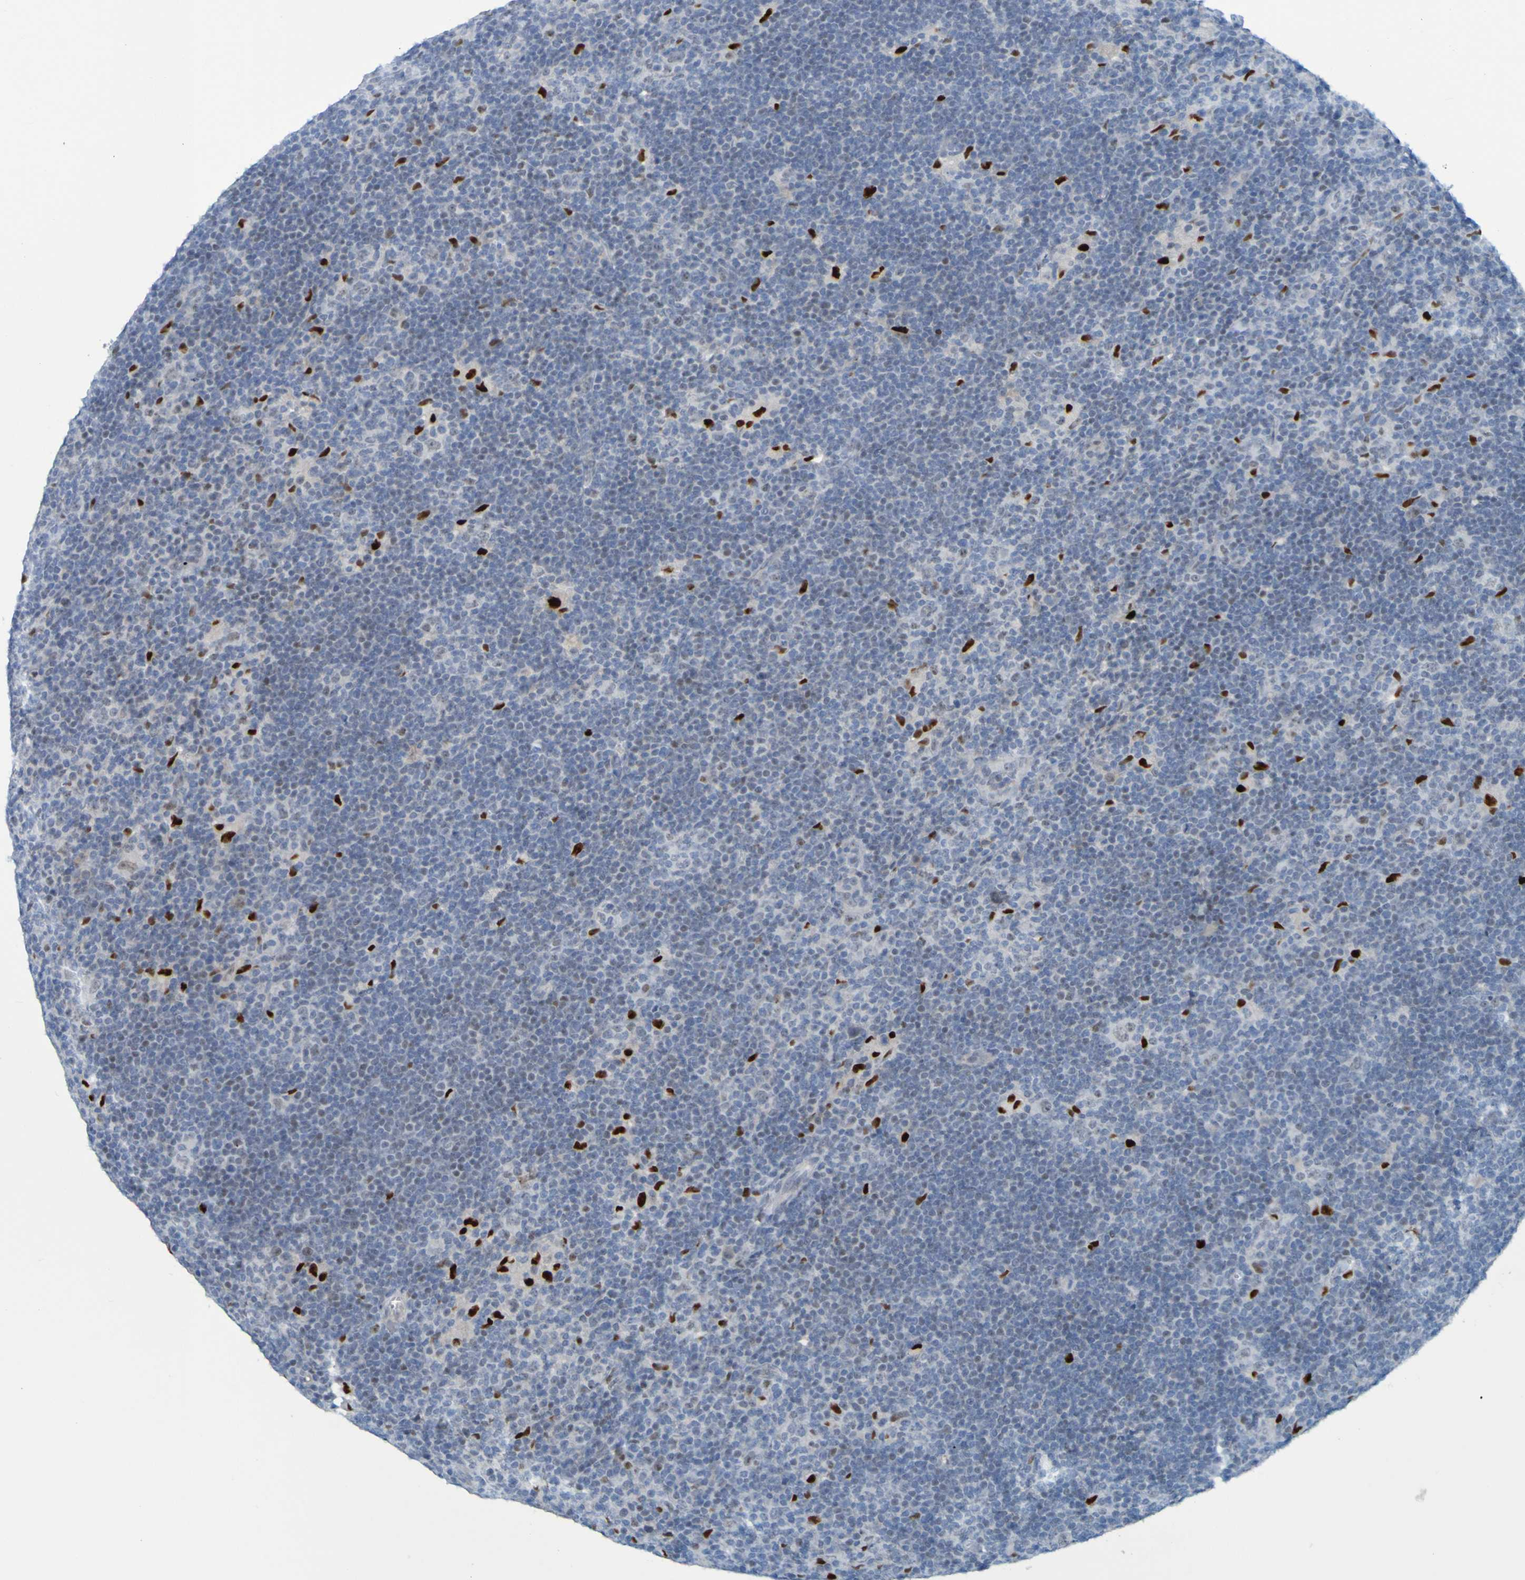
{"staining": {"intensity": "negative", "quantity": "none", "location": "none"}, "tissue": "lymphoma", "cell_type": "Tumor cells", "image_type": "cancer", "snomed": [{"axis": "morphology", "description": "Hodgkin's disease, NOS"}, {"axis": "topography", "description": "Lymph node"}], "caption": "An immunohistochemistry (IHC) micrograph of lymphoma is shown. There is no staining in tumor cells of lymphoma.", "gene": "USP36", "patient": {"sex": "female", "age": 57}}